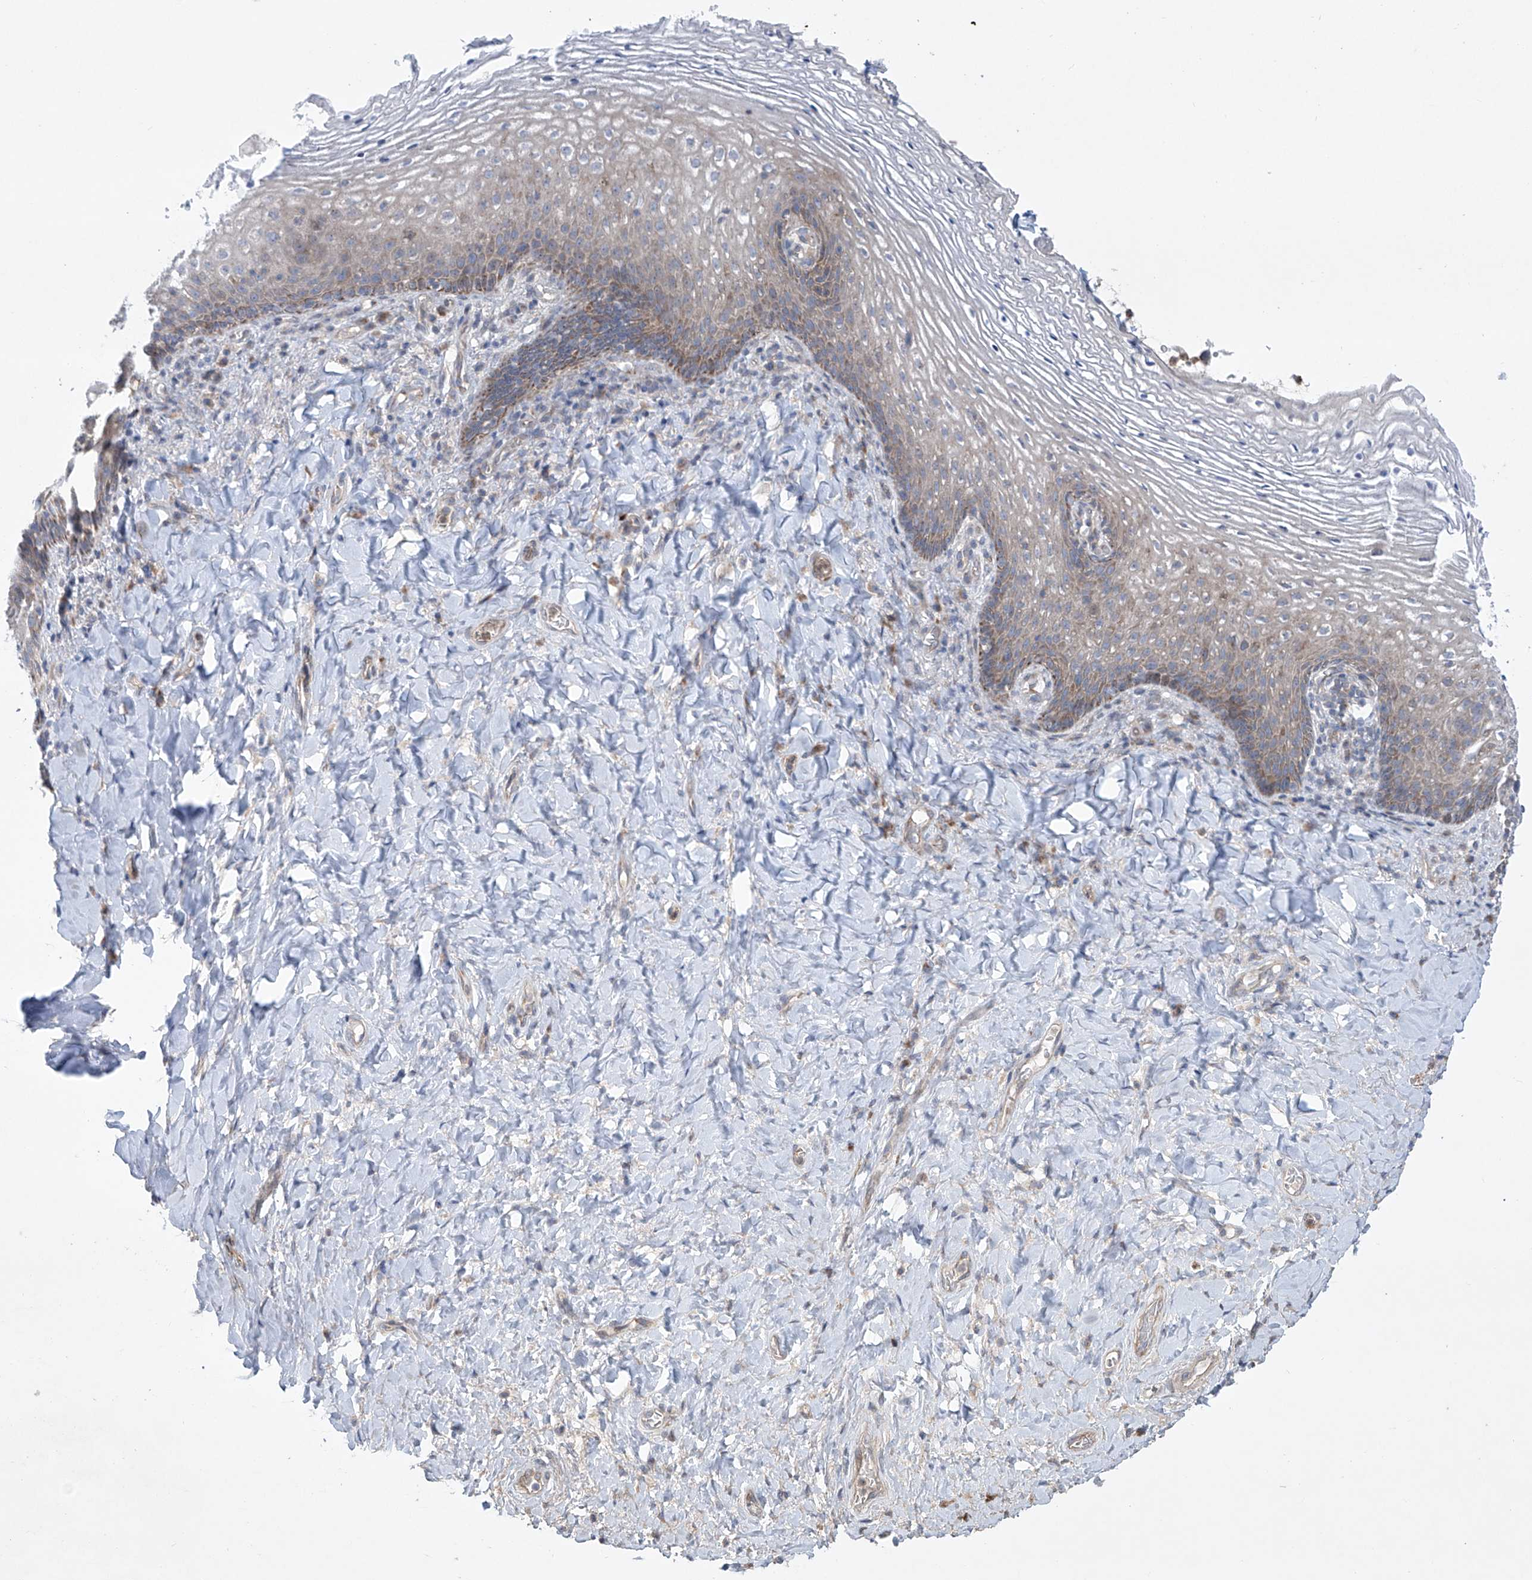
{"staining": {"intensity": "weak", "quantity": "25%-75%", "location": "cytoplasmic/membranous"}, "tissue": "vagina", "cell_type": "Squamous epithelial cells", "image_type": "normal", "snomed": [{"axis": "morphology", "description": "Normal tissue, NOS"}, {"axis": "topography", "description": "Vagina"}], "caption": "A low amount of weak cytoplasmic/membranous staining is seen in approximately 25%-75% of squamous epithelial cells in normal vagina.", "gene": "KLC4", "patient": {"sex": "female", "age": 60}}